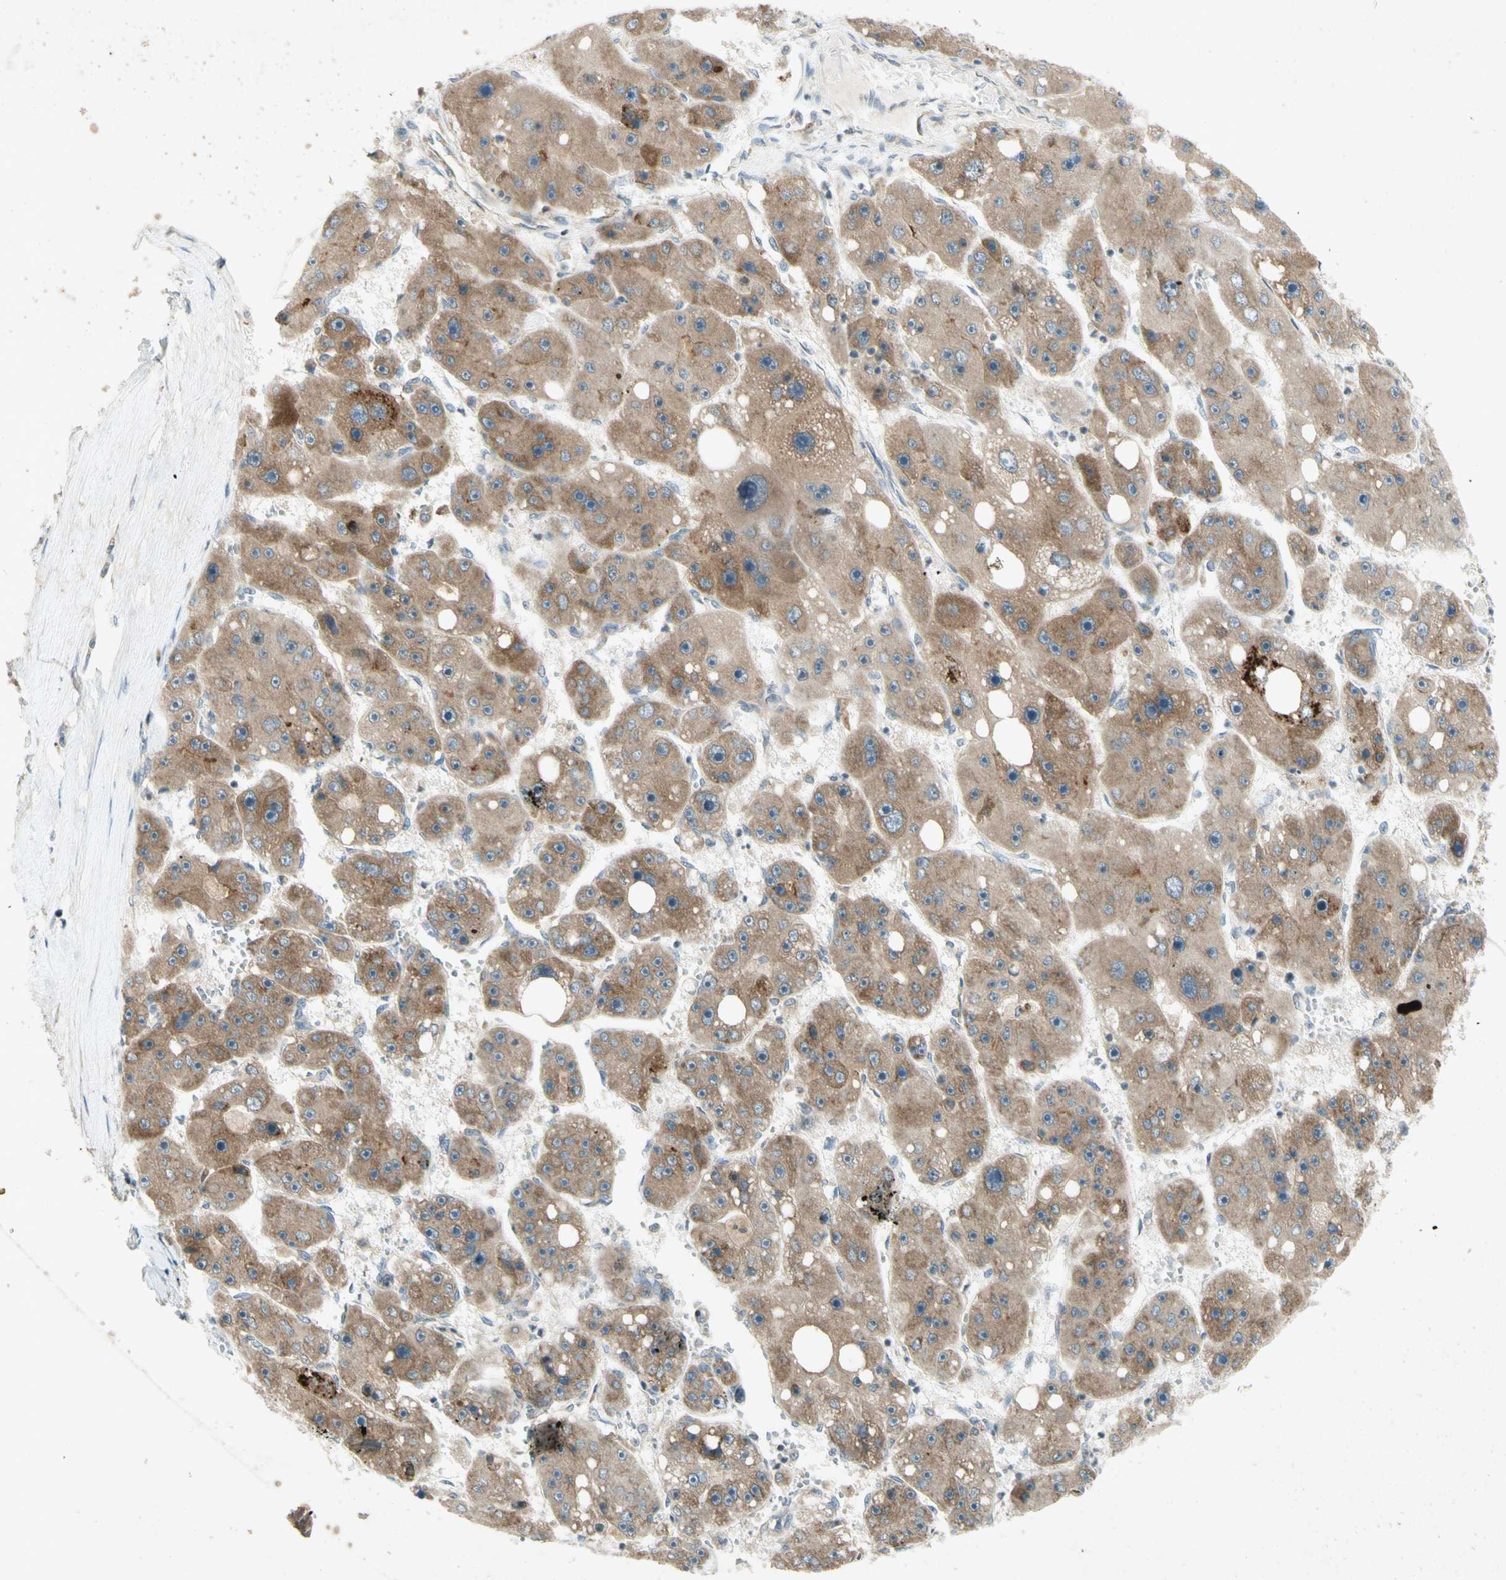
{"staining": {"intensity": "moderate", "quantity": "25%-75%", "location": "cytoplasmic/membranous"}, "tissue": "liver cancer", "cell_type": "Tumor cells", "image_type": "cancer", "snomed": [{"axis": "morphology", "description": "Carcinoma, Hepatocellular, NOS"}, {"axis": "topography", "description": "Liver"}], "caption": "Protein staining of liver hepatocellular carcinoma tissue displays moderate cytoplasmic/membranous positivity in about 25%-75% of tumor cells. Nuclei are stained in blue.", "gene": "ETF1", "patient": {"sex": "female", "age": 61}}